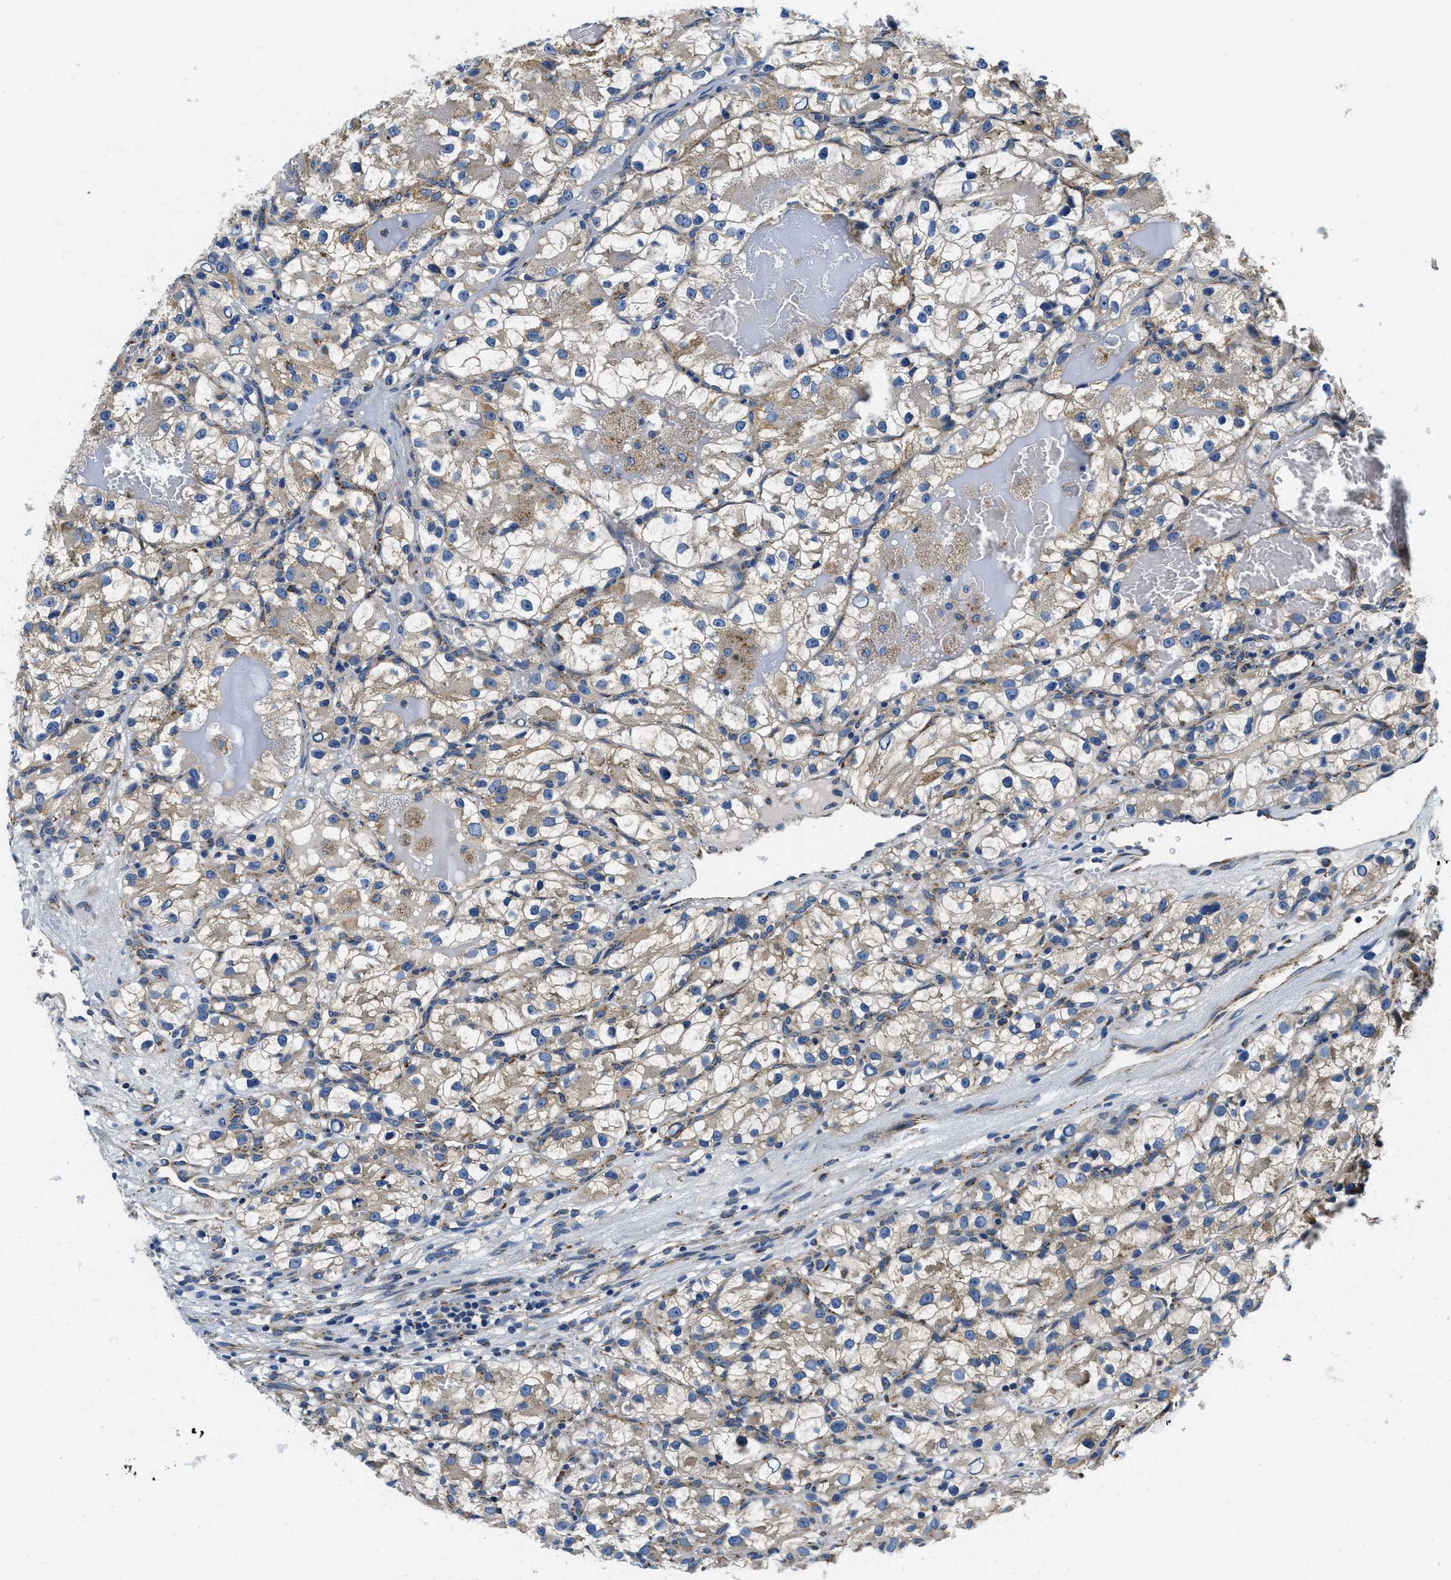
{"staining": {"intensity": "weak", "quantity": ">75%", "location": "cytoplasmic/membranous"}, "tissue": "renal cancer", "cell_type": "Tumor cells", "image_type": "cancer", "snomed": [{"axis": "morphology", "description": "Adenocarcinoma, NOS"}, {"axis": "topography", "description": "Kidney"}], "caption": "This image displays IHC staining of renal cancer, with low weak cytoplasmic/membranous staining in about >75% of tumor cells.", "gene": "SAMD4B", "patient": {"sex": "female", "age": 57}}